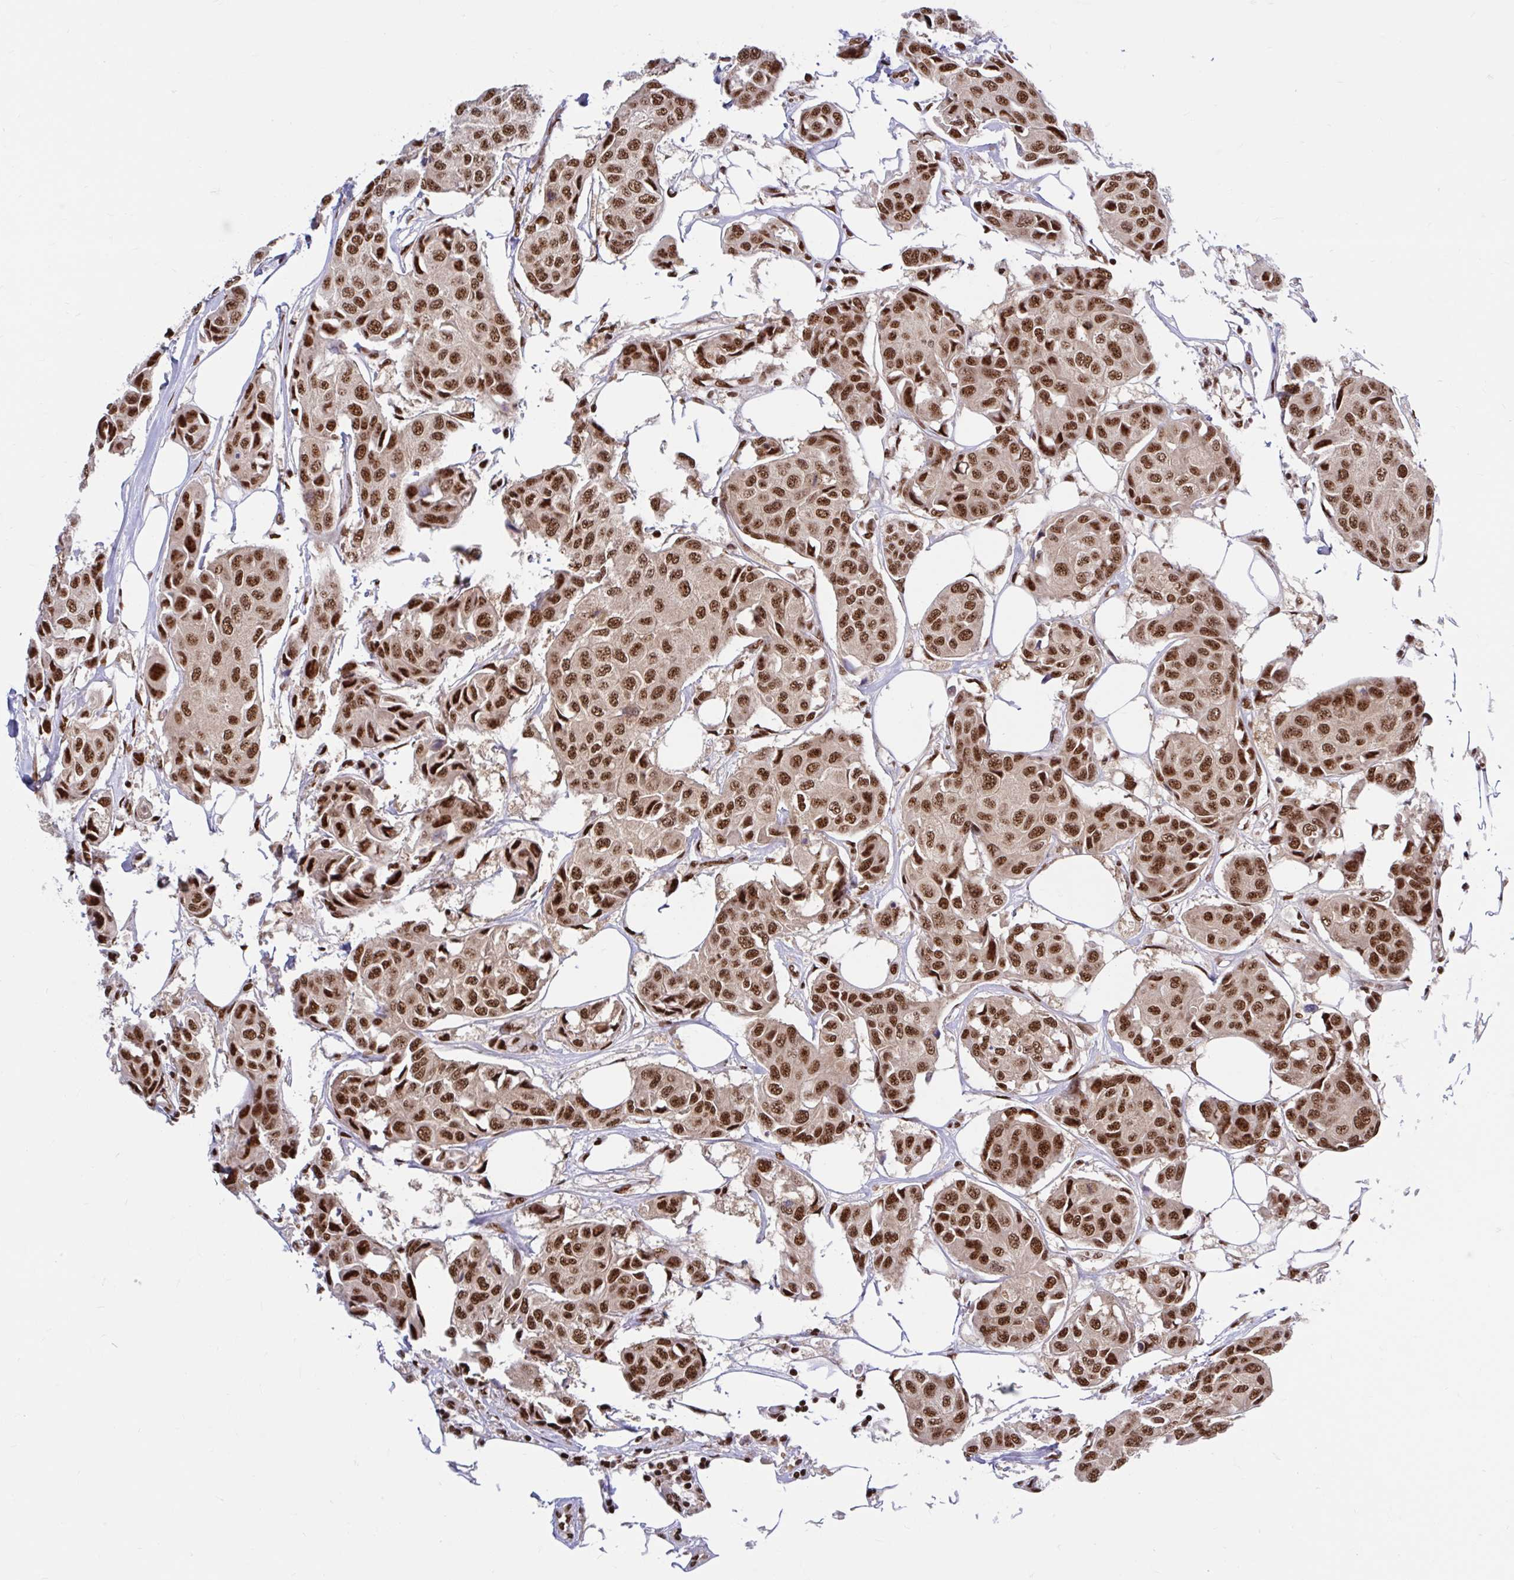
{"staining": {"intensity": "strong", "quantity": ">75%", "location": "nuclear"}, "tissue": "breast cancer", "cell_type": "Tumor cells", "image_type": "cancer", "snomed": [{"axis": "morphology", "description": "Duct carcinoma"}, {"axis": "topography", "description": "Breast"}, {"axis": "topography", "description": "Lymph node"}], "caption": "Brown immunohistochemical staining in breast cancer exhibits strong nuclear staining in about >75% of tumor cells. (DAB (3,3'-diaminobenzidine) IHC with brightfield microscopy, high magnification).", "gene": "ABCA9", "patient": {"sex": "female", "age": 80}}